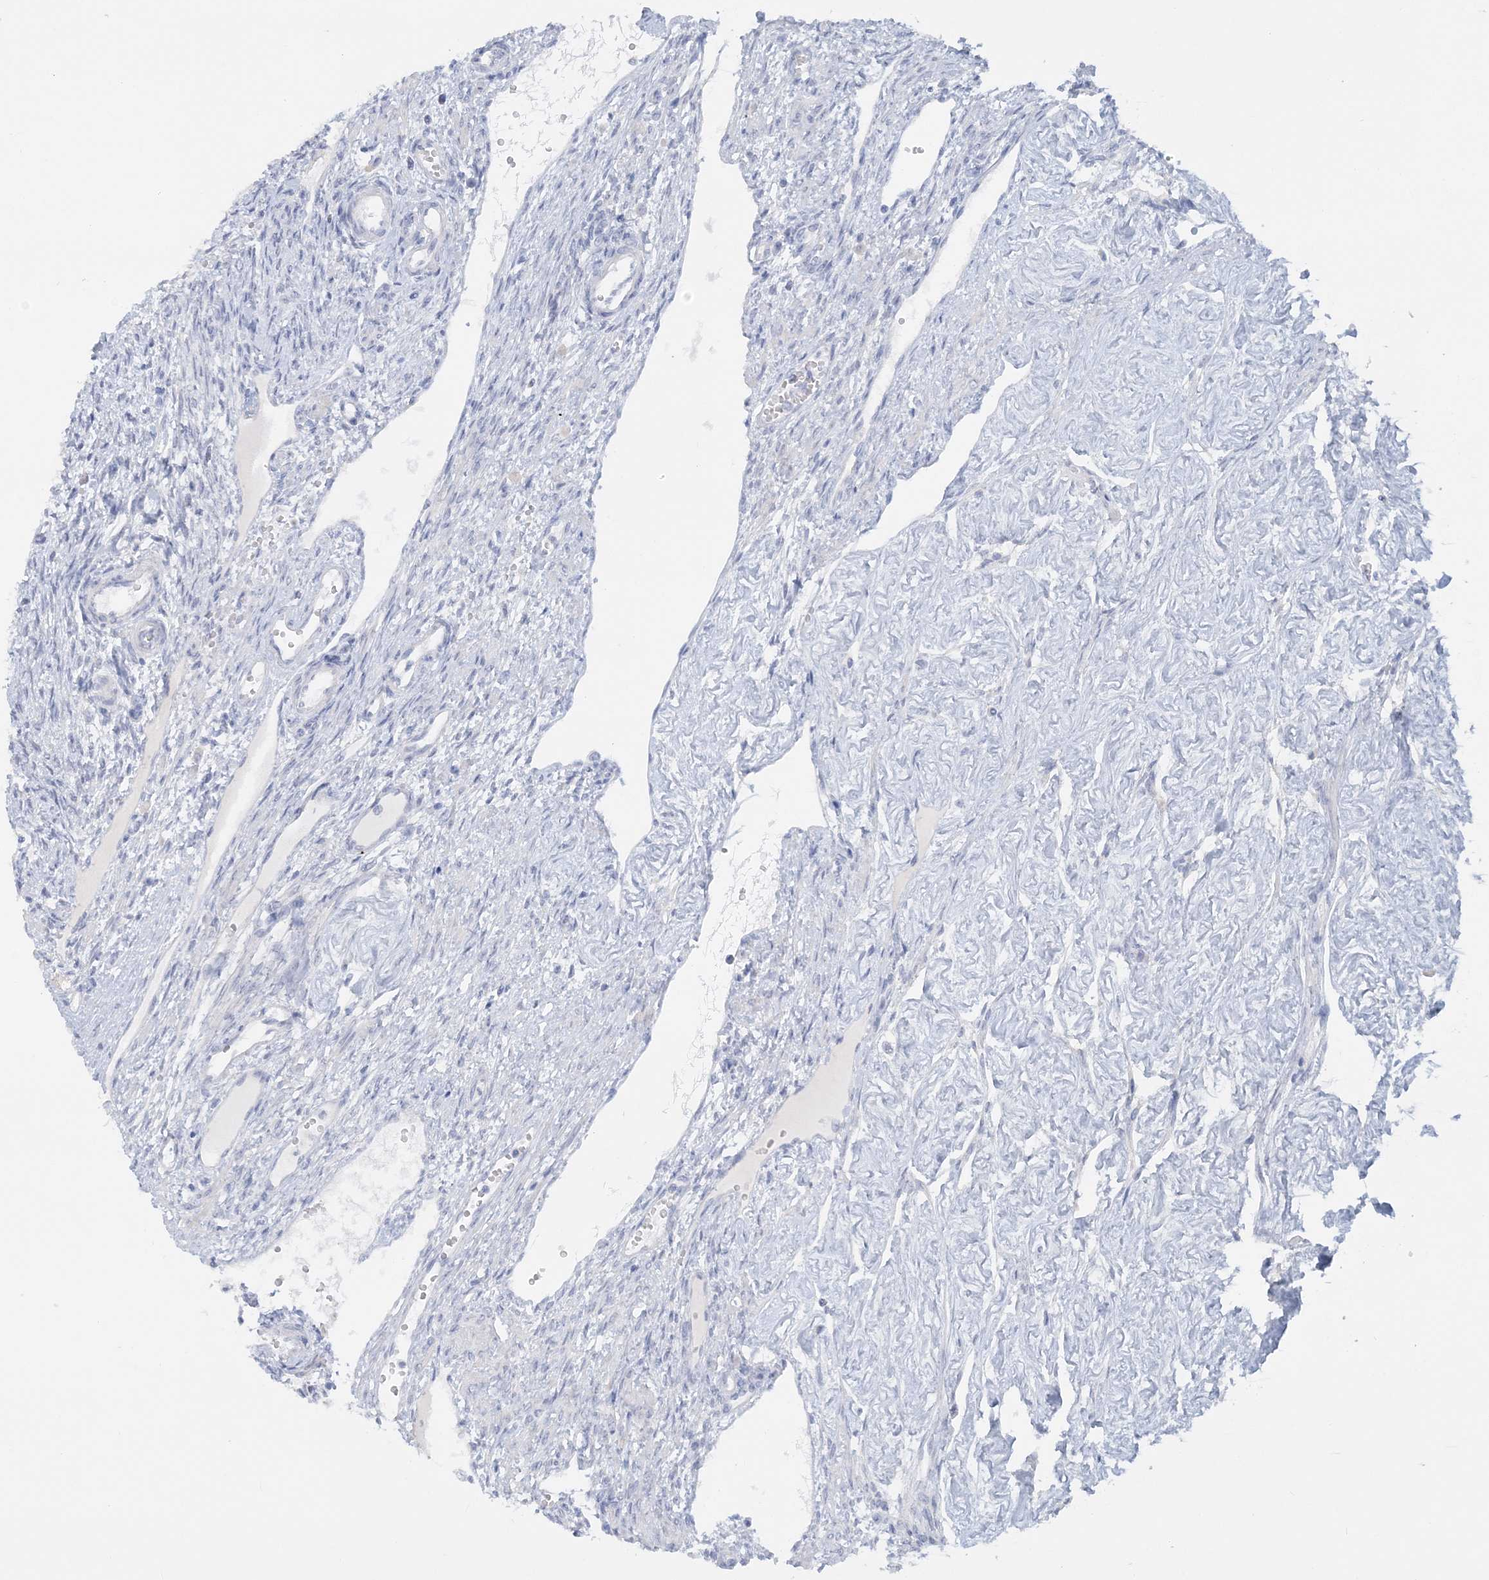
{"staining": {"intensity": "negative", "quantity": "none", "location": "none"}, "tissue": "ovary", "cell_type": "Ovarian stroma cells", "image_type": "normal", "snomed": [{"axis": "morphology", "description": "Normal tissue, NOS"}, {"axis": "morphology", "description": "Cyst, NOS"}, {"axis": "topography", "description": "Ovary"}], "caption": "Ovary was stained to show a protein in brown. There is no significant staining in ovarian stroma cells.", "gene": "ENSG00000288637", "patient": {"sex": "female", "age": 33}}